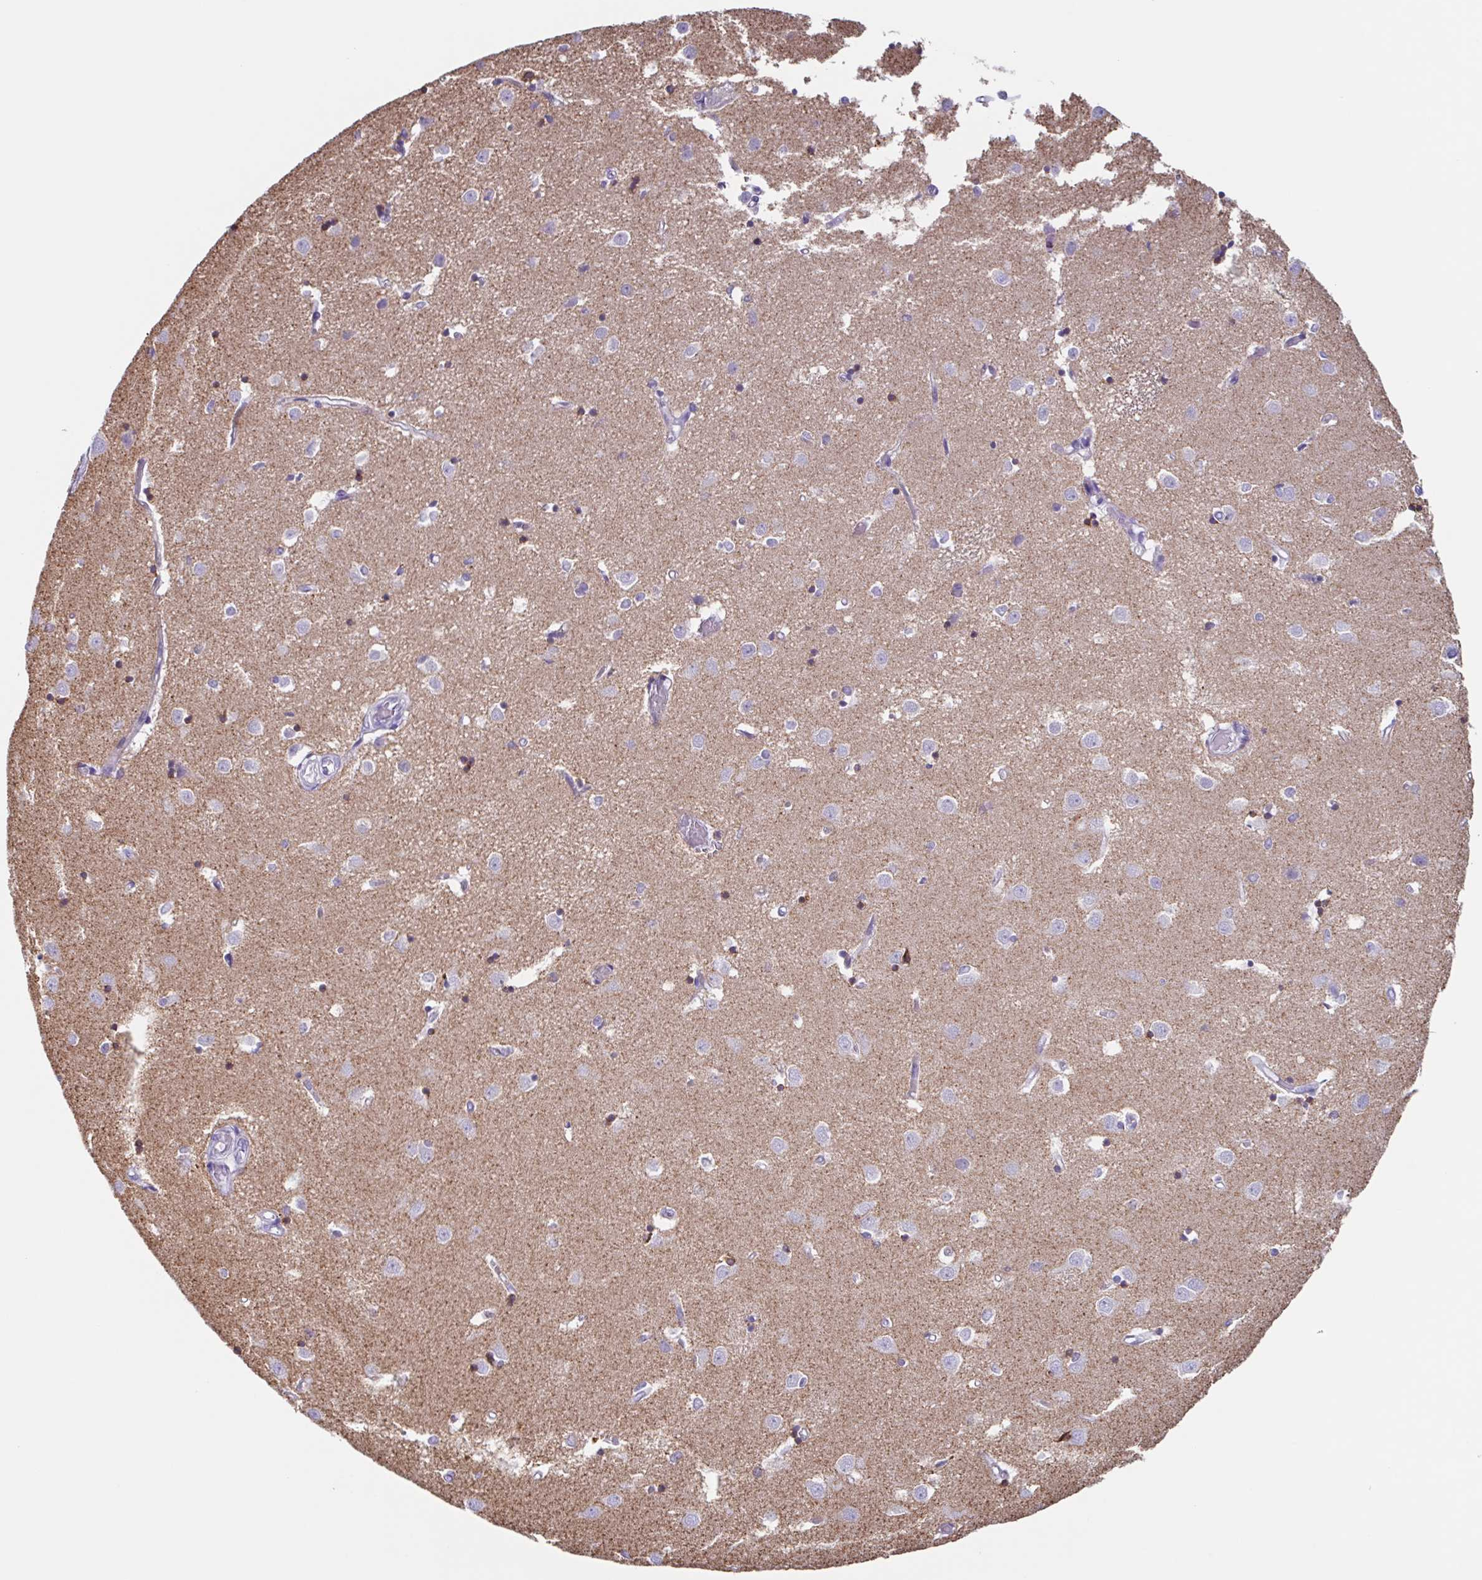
{"staining": {"intensity": "moderate", "quantity": "<25%", "location": "cytoplasmic/membranous"}, "tissue": "caudate", "cell_type": "Glial cells", "image_type": "normal", "snomed": [{"axis": "morphology", "description": "Normal tissue, NOS"}, {"axis": "topography", "description": "Lateral ventricle wall"}], "caption": "The photomicrograph exhibits immunohistochemical staining of unremarkable caudate. There is moderate cytoplasmic/membranous expression is seen in approximately <25% of glial cells.", "gene": "TPD52", "patient": {"sex": "male", "age": 54}}